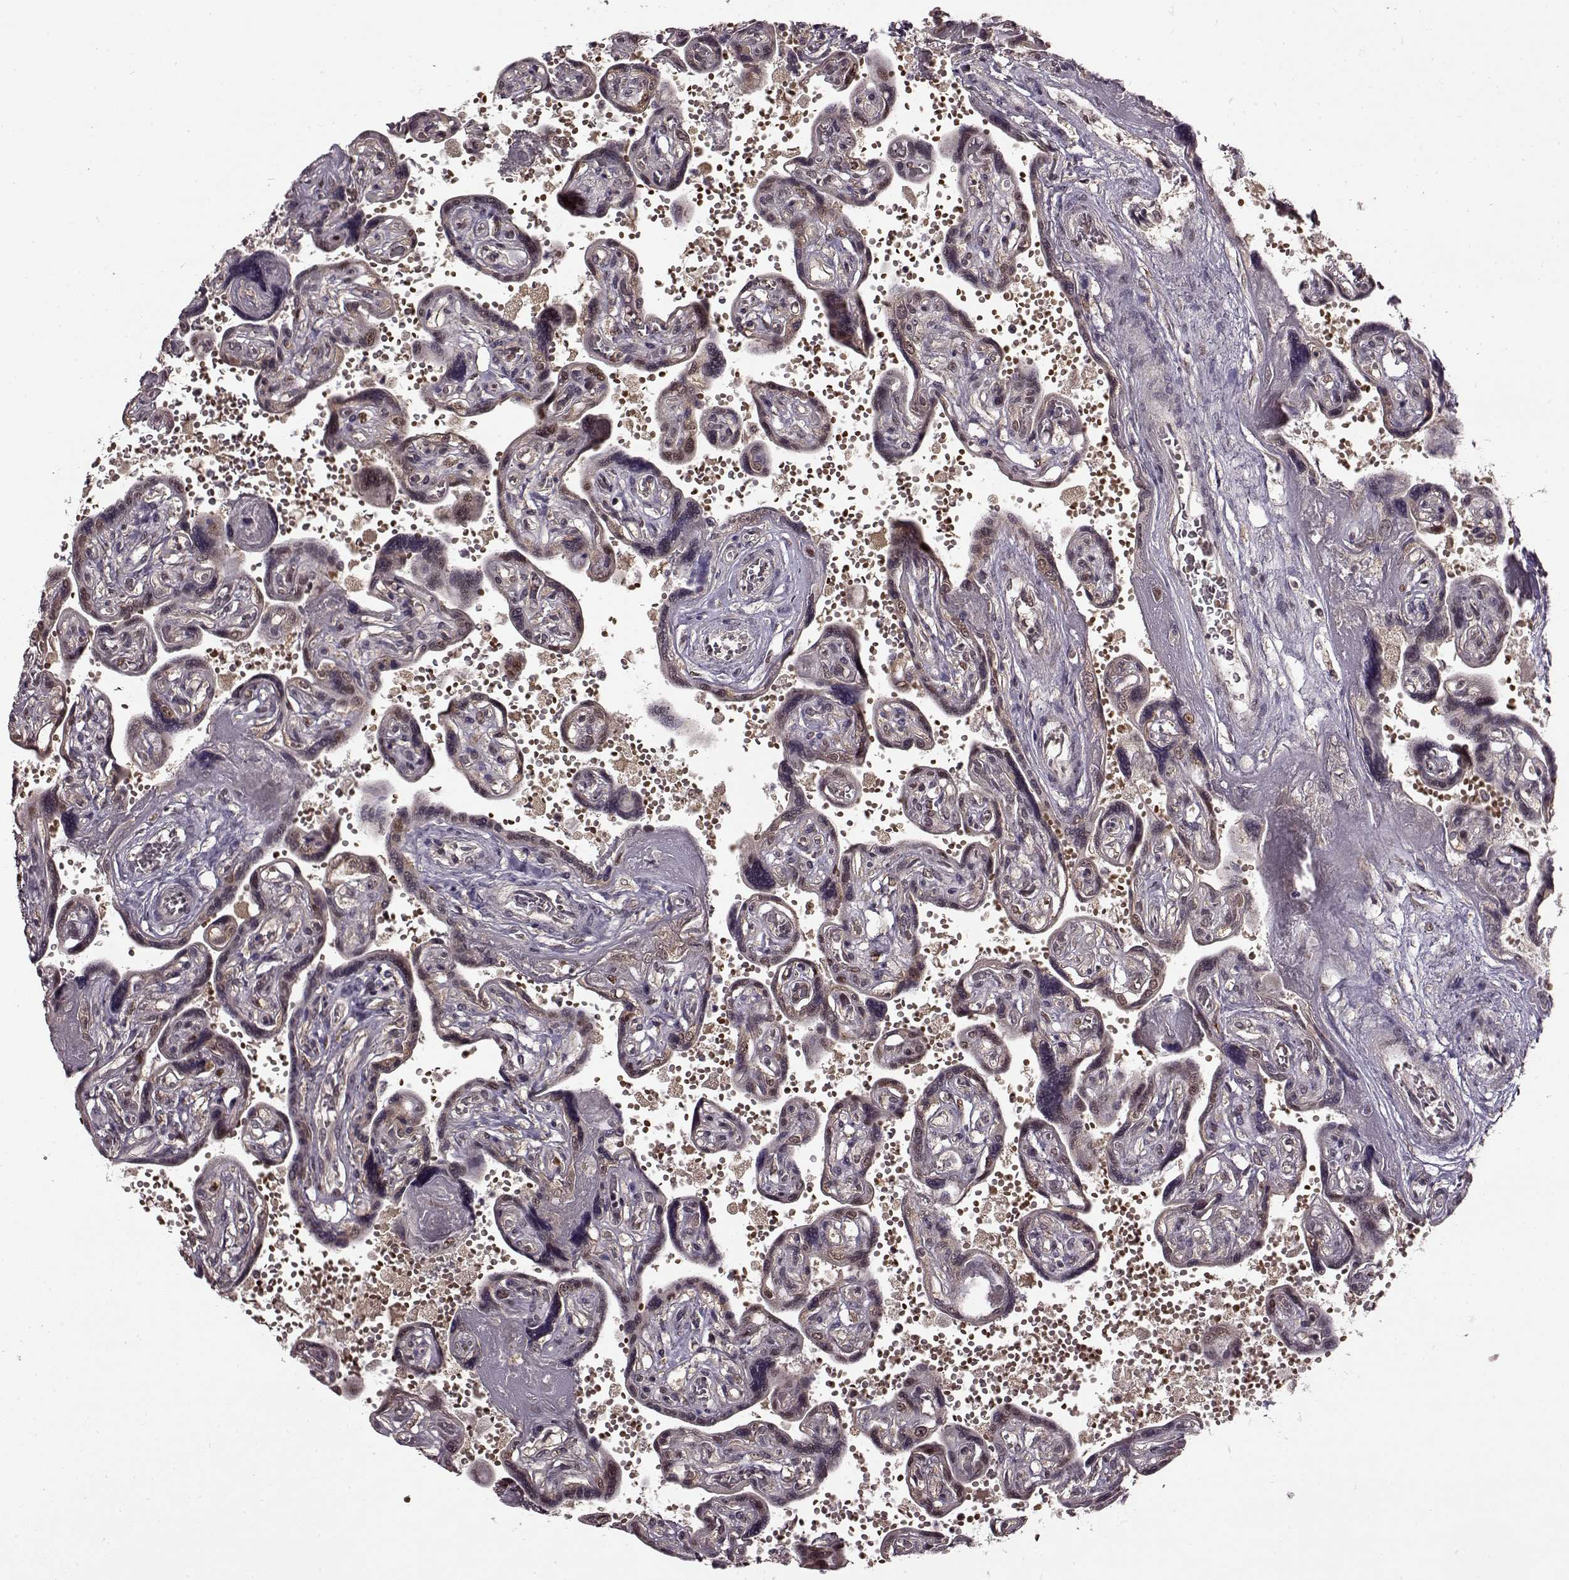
{"staining": {"intensity": "strong", "quantity": ">75%", "location": "nuclear"}, "tissue": "placenta", "cell_type": "Decidual cells", "image_type": "normal", "snomed": [{"axis": "morphology", "description": "Normal tissue, NOS"}, {"axis": "topography", "description": "Placenta"}], "caption": "This photomicrograph displays unremarkable placenta stained with immunohistochemistry (IHC) to label a protein in brown. The nuclear of decidual cells show strong positivity for the protein. Nuclei are counter-stained blue.", "gene": "FTO", "patient": {"sex": "female", "age": 32}}